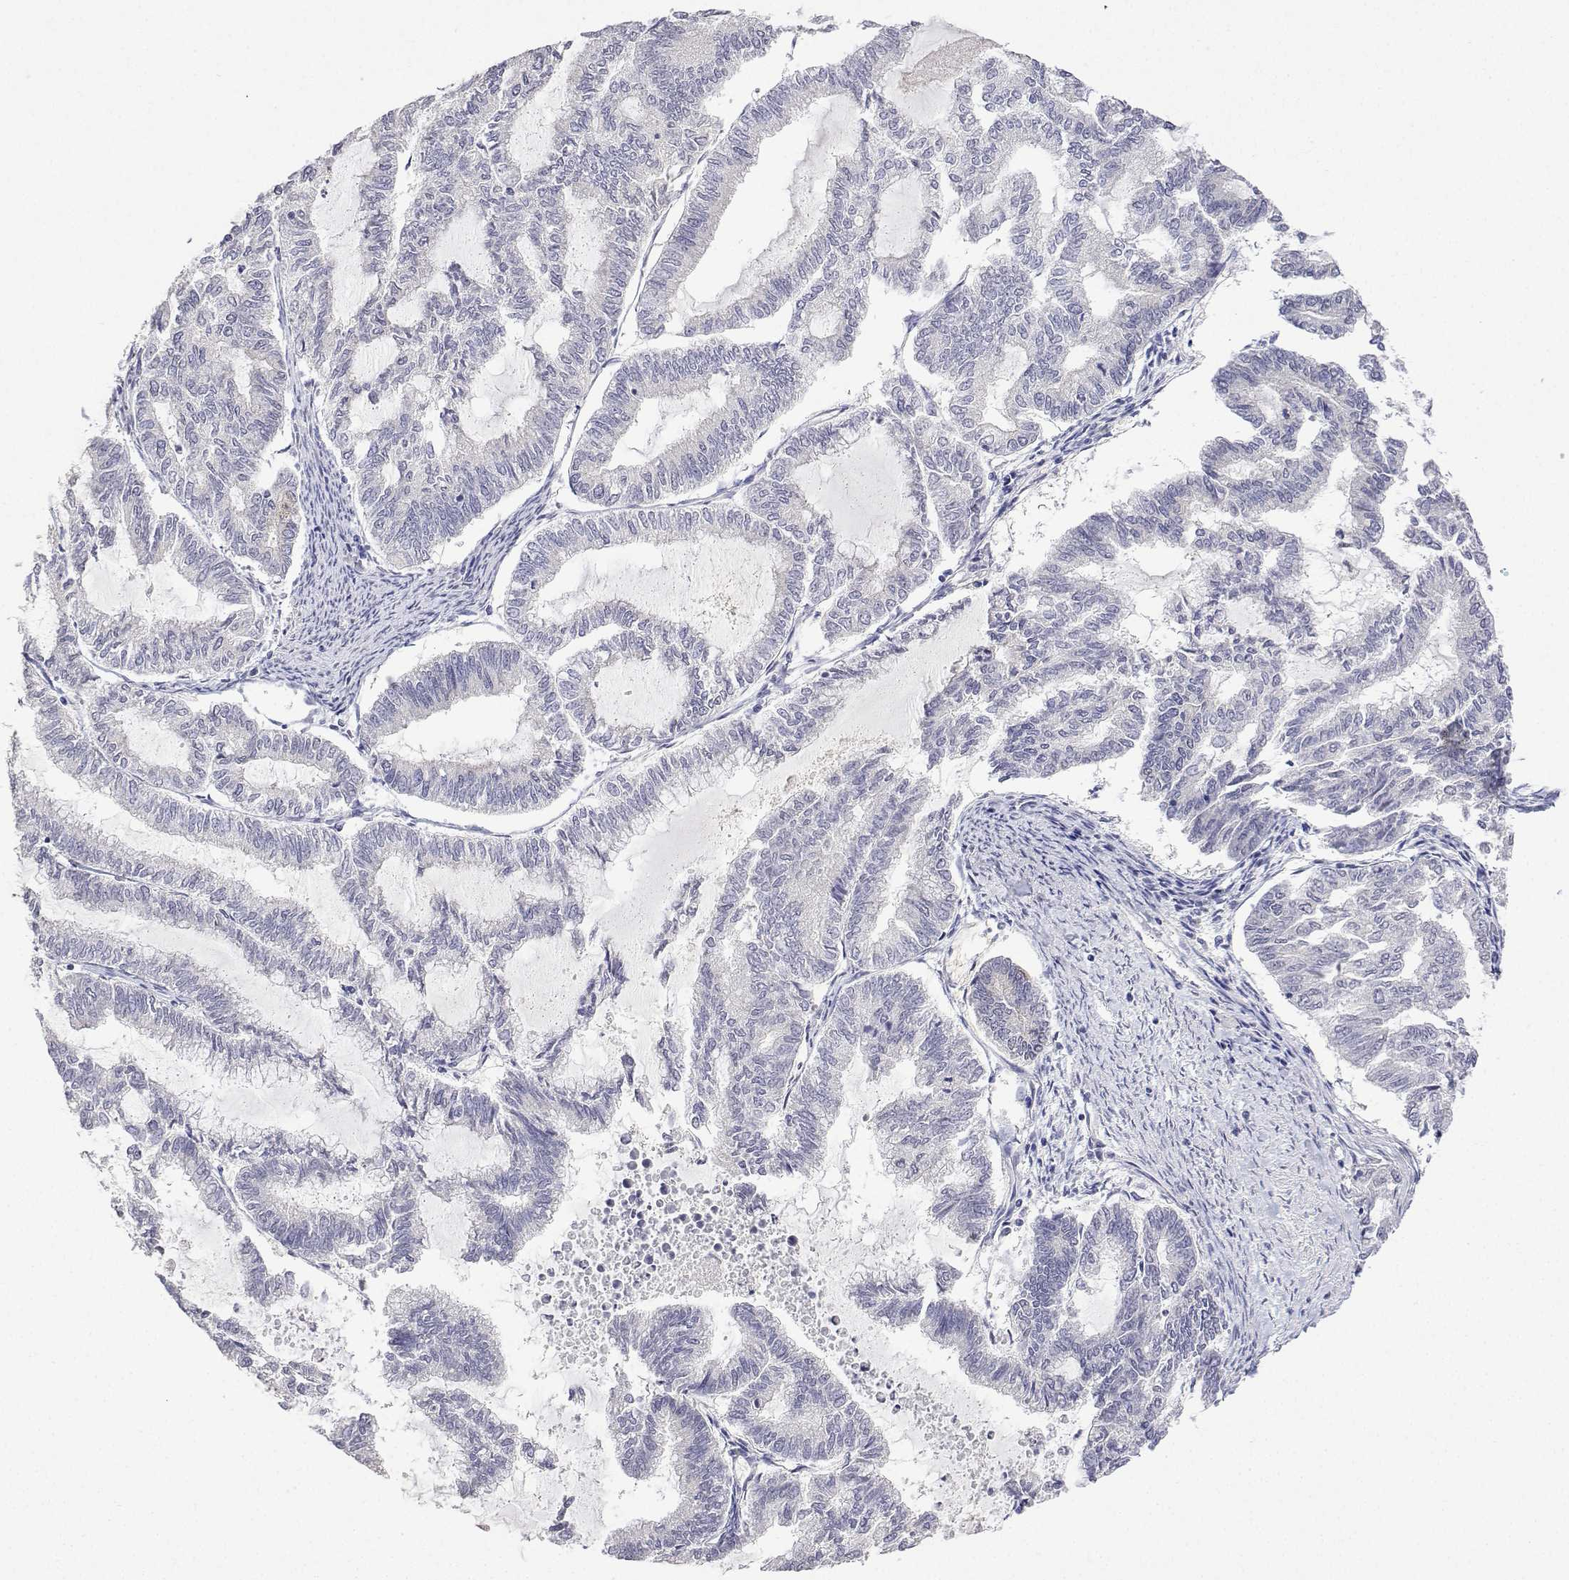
{"staining": {"intensity": "negative", "quantity": "none", "location": "none"}, "tissue": "endometrial cancer", "cell_type": "Tumor cells", "image_type": "cancer", "snomed": [{"axis": "morphology", "description": "Adenocarcinoma, NOS"}, {"axis": "topography", "description": "Endometrium"}], "caption": "Protein analysis of endometrial cancer demonstrates no significant positivity in tumor cells. The staining was performed using DAB to visualize the protein expression in brown, while the nuclei were stained in blue with hematoxylin (Magnification: 20x).", "gene": "PLCB1", "patient": {"sex": "female", "age": 79}}